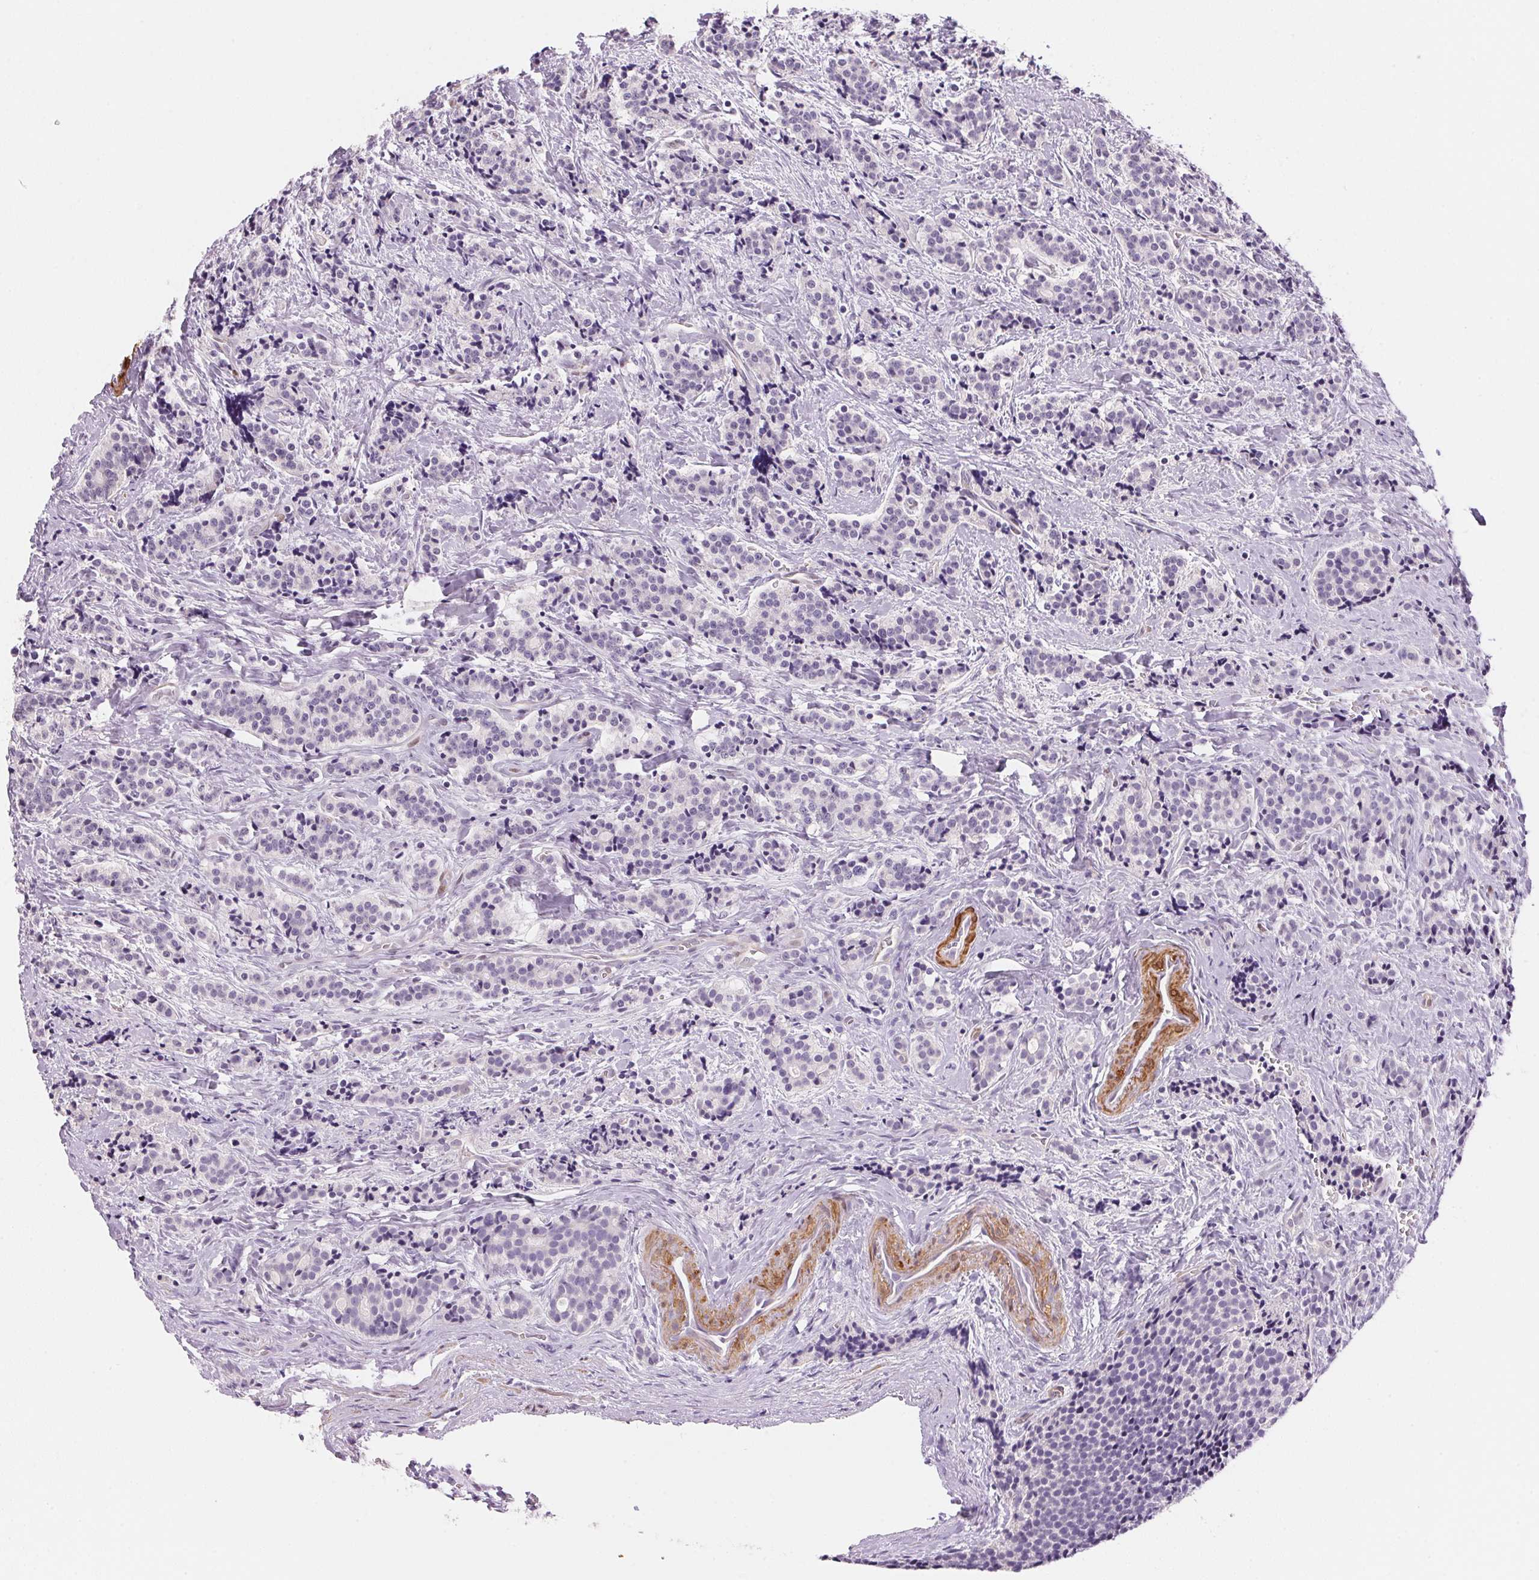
{"staining": {"intensity": "negative", "quantity": "none", "location": "none"}, "tissue": "carcinoid", "cell_type": "Tumor cells", "image_type": "cancer", "snomed": [{"axis": "morphology", "description": "Carcinoid, malignant, NOS"}, {"axis": "topography", "description": "Small intestine"}], "caption": "There is no significant staining in tumor cells of carcinoid.", "gene": "SMTN", "patient": {"sex": "female", "age": 73}}